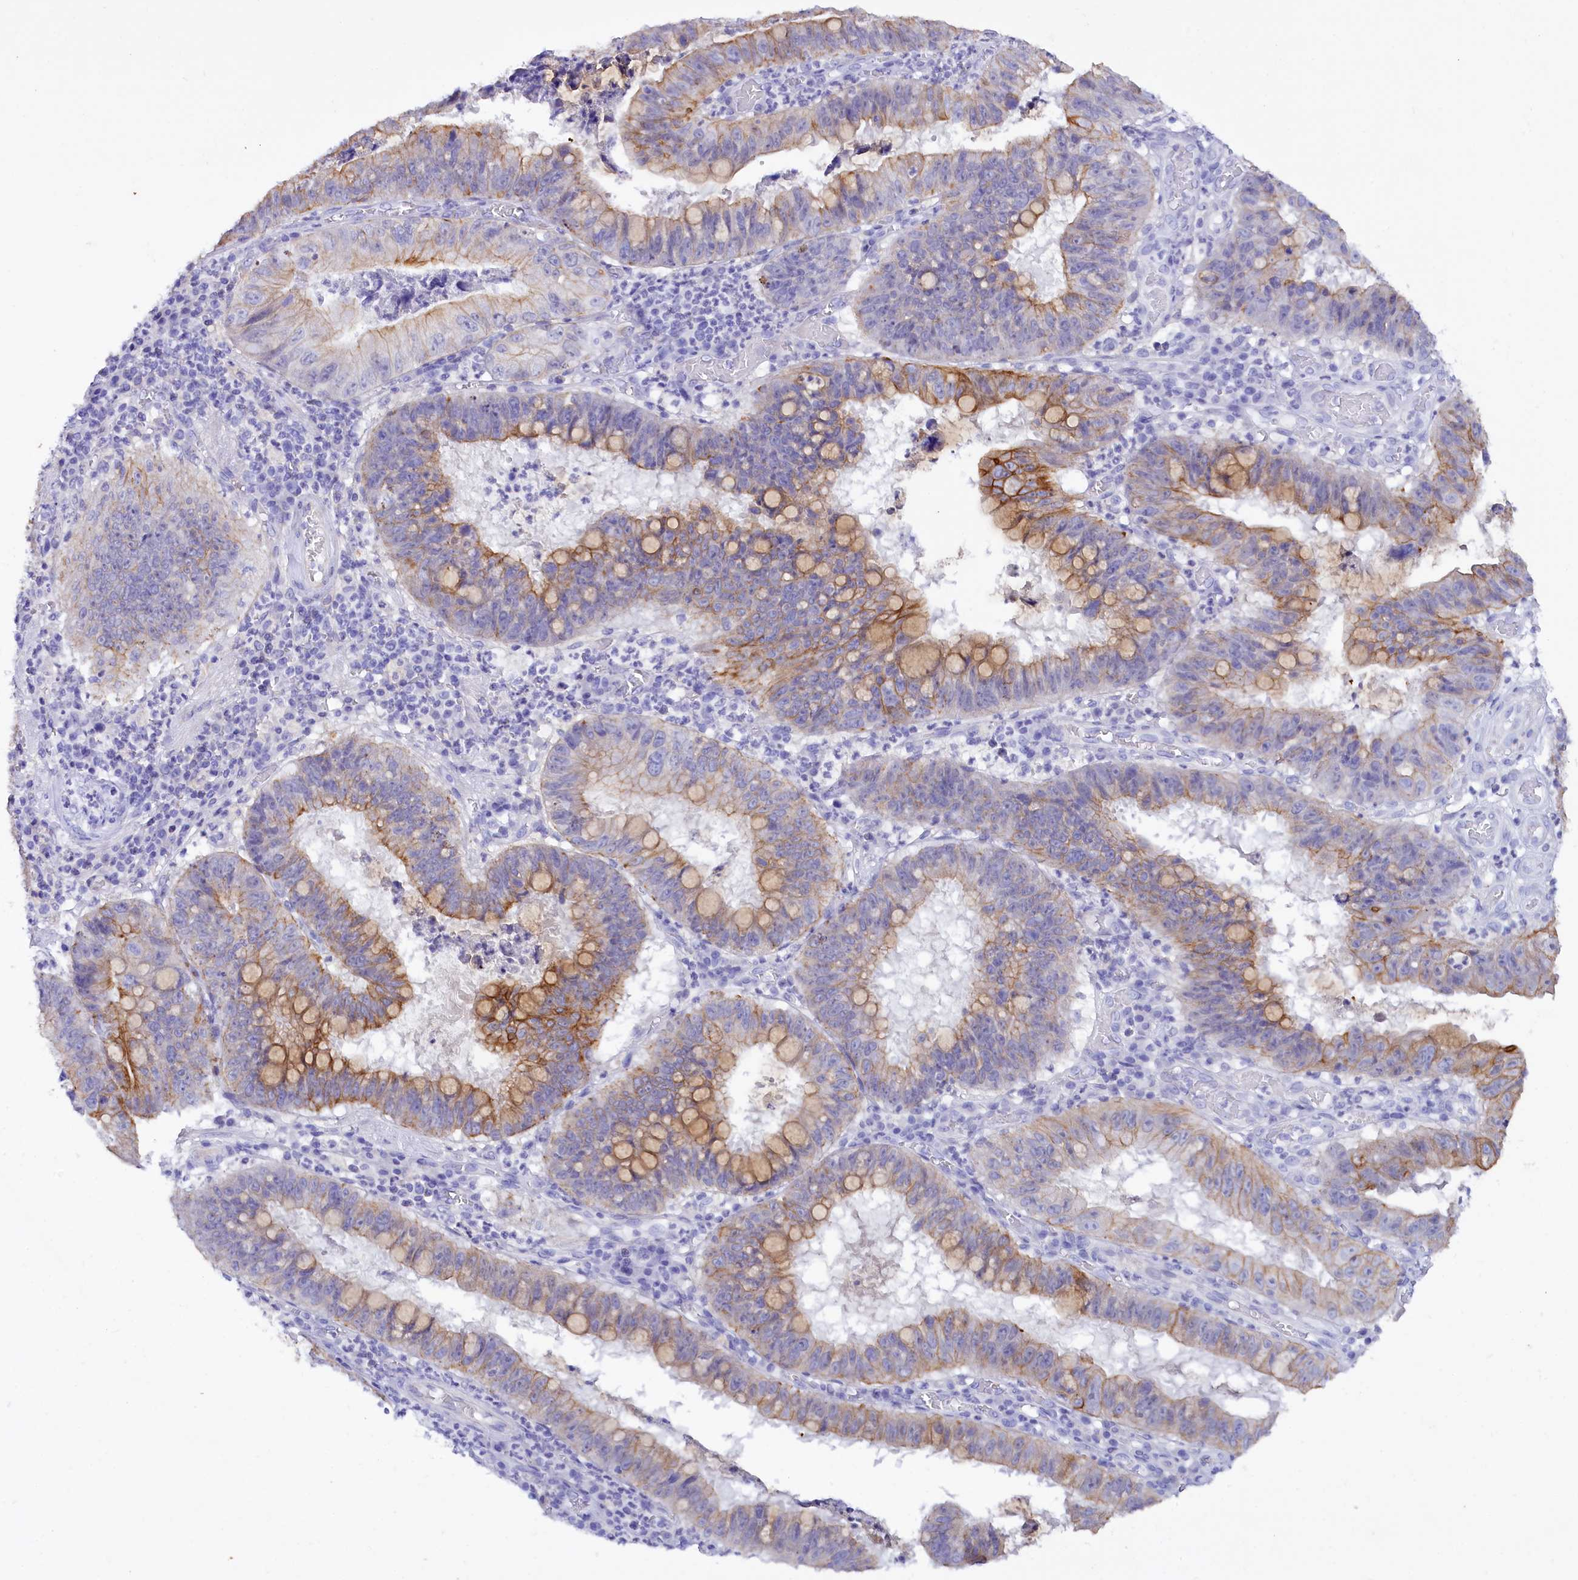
{"staining": {"intensity": "moderate", "quantity": ">75%", "location": "cytoplasmic/membranous"}, "tissue": "stomach cancer", "cell_type": "Tumor cells", "image_type": "cancer", "snomed": [{"axis": "morphology", "description": "Adenocarcinoma, NOS"}, {"axis": "topography", "description": "Stomach"}], "caption": "A high-resolution image shows immunohistochemistry staining of stomach adenocarcinoma, which shows moderate cytoplasmic/membranous positivity in about >75% of tumor cells.", "gene": "FAAP20", "patient": {"sex": "male", "age": 59}}